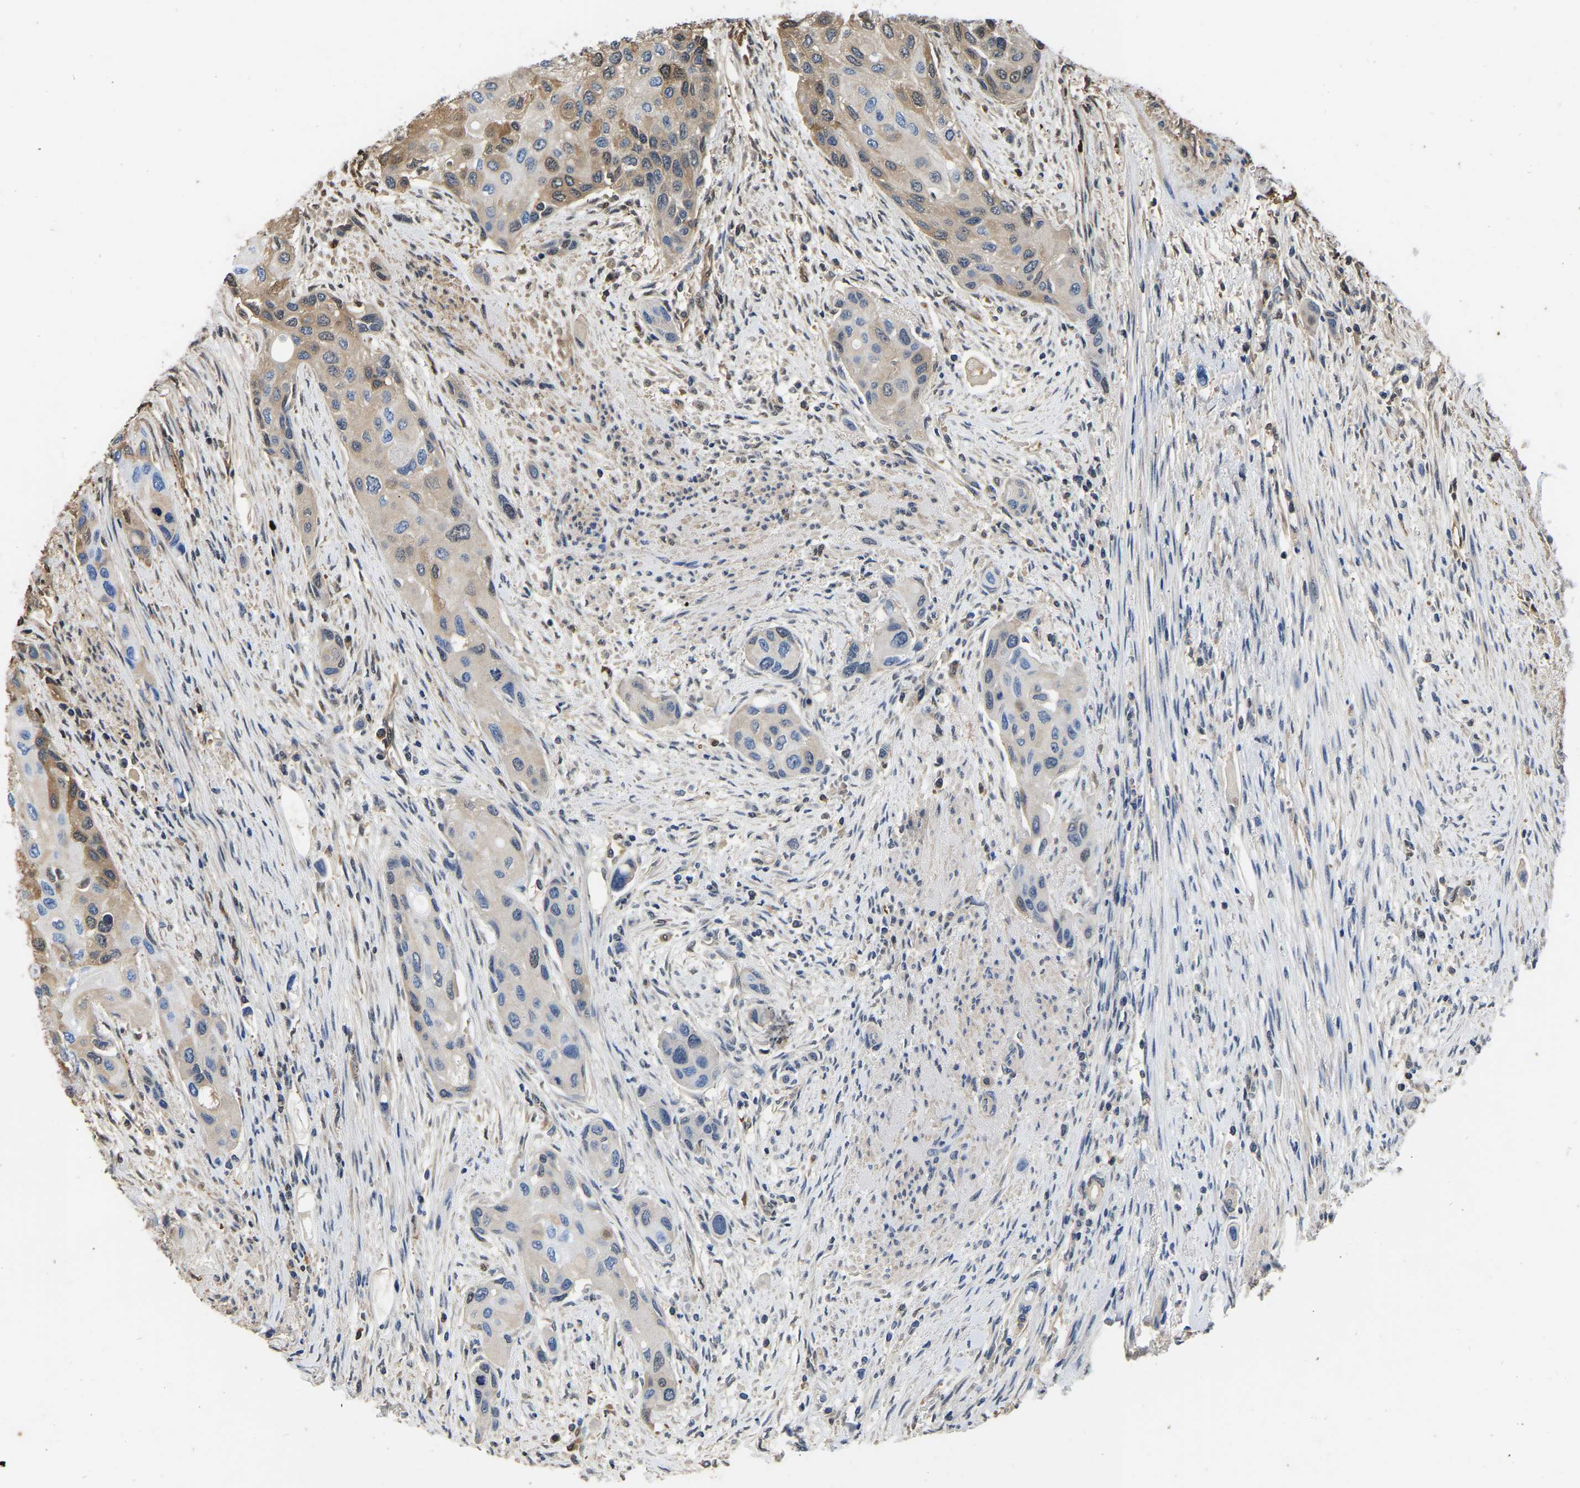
{"staining": {"intensity": "moderate", "quantity": "<25%", "location": "cytoplasmic/membranous"}, "tissue": "urothelial cancer", "cell_type": "Tumor cells", "image_type": "cancer", "snomed": [{"axis": "morphology", "description": "Urothelial carcinoma, High grade"}, {"axis": "topography", "description": "Urinary bladder"}], "caption": "Protein analysis of urothelial carcinoma (high-grade) tissue exhibits moderate cytoplasmic/membranous expression in about <25% of tumor cells.", "gene": "LDHB", "patient": {"sex": "female", "age": 56}}